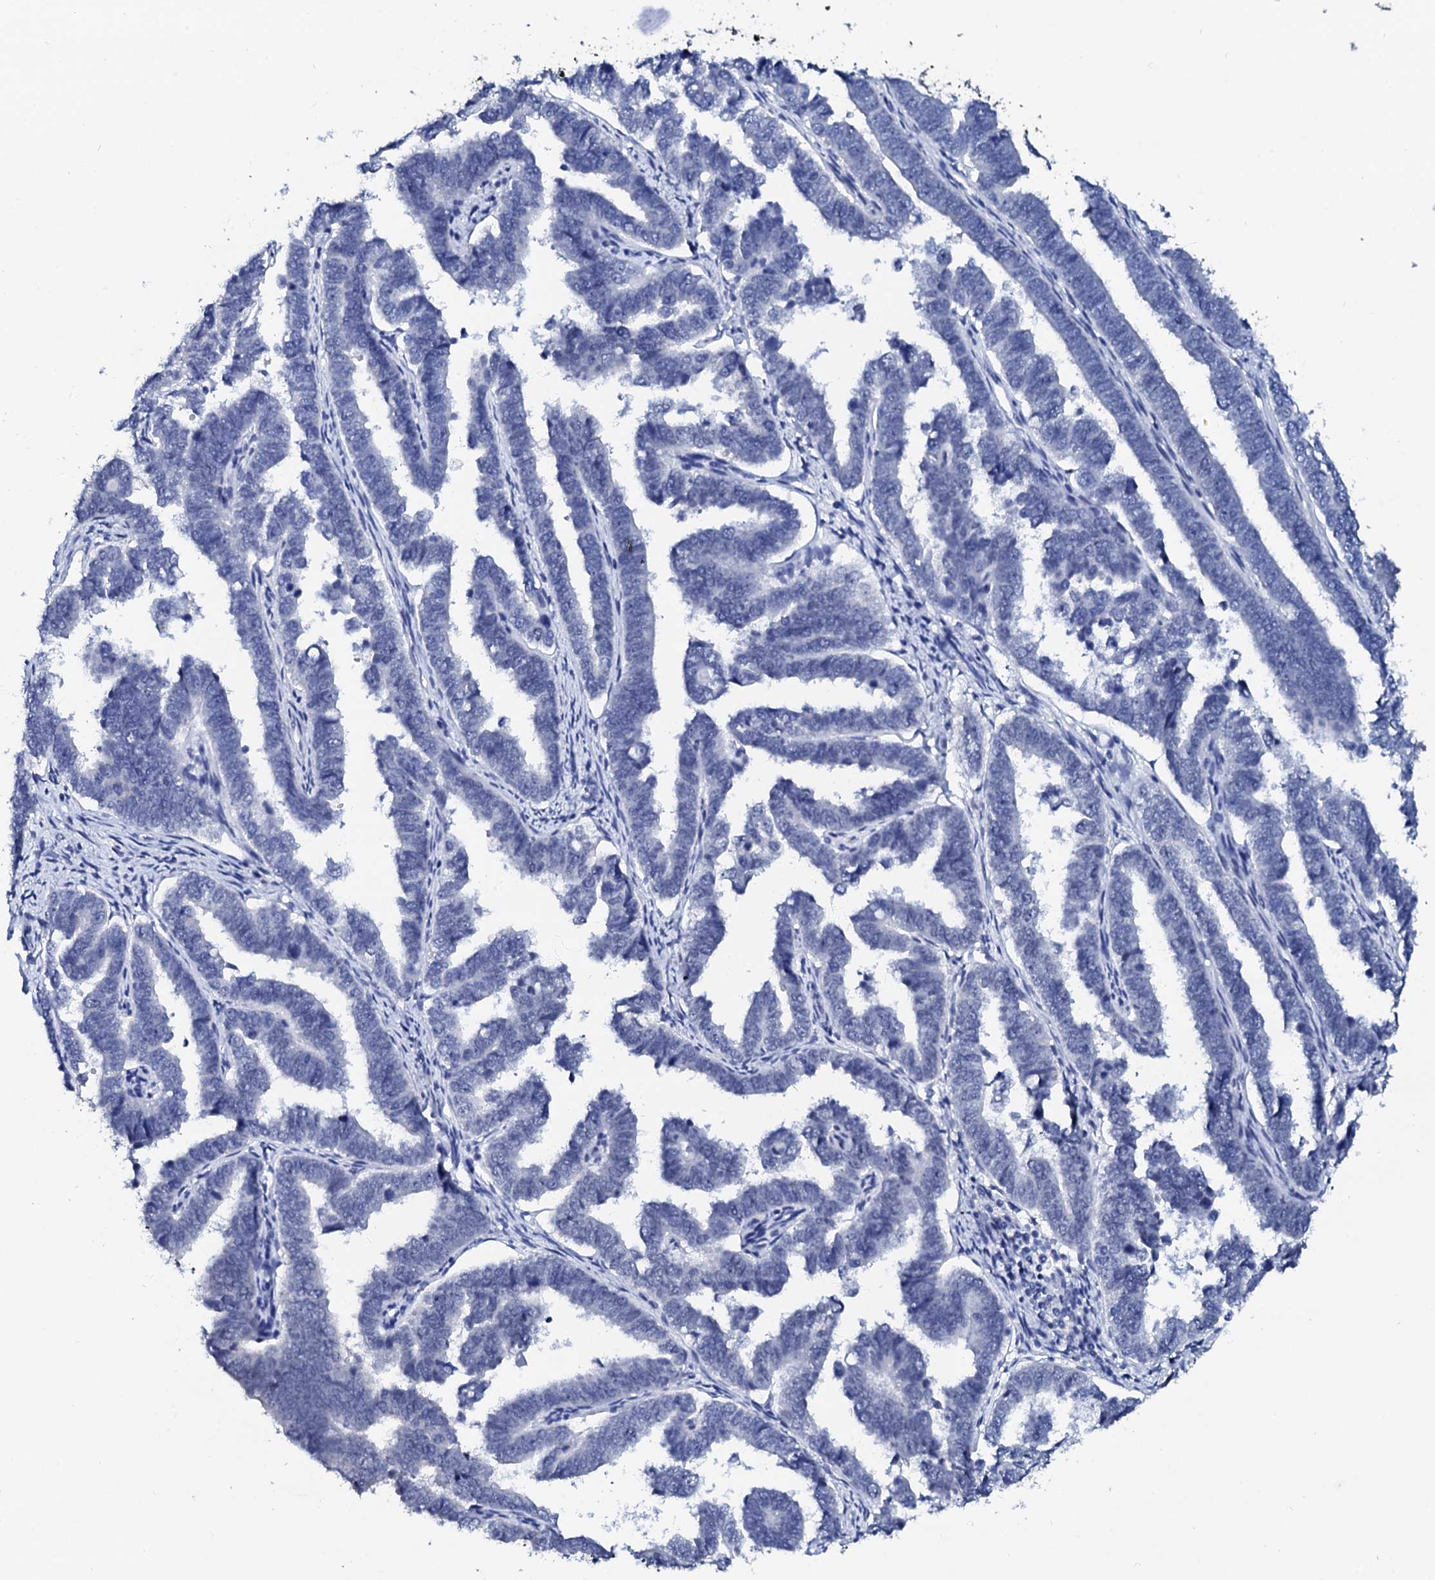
{"staining": {"intensity": "negative", "quantity": "none", "location": "none"}, "tissue": "endometrial cancer", "cell_type": "Tumor cells", "image_type": "cancer", "snomed": [{"axis": "morphology", "description": "Adenocarcinoma, NOS"}, {"axis": "topography", "description": "Endometrium"}], "caption": "An IHC micrograph of endometrial cancer (adenocarcinoma) is shown. There is no staining in tumor cells of endometrial cancer (adenocarcinoma). (DAB (3,3'-diaminobenzidine) IHC, high magnification).", "gene": "SPATA19", "patient": {"sex": "female", "age": 75}}